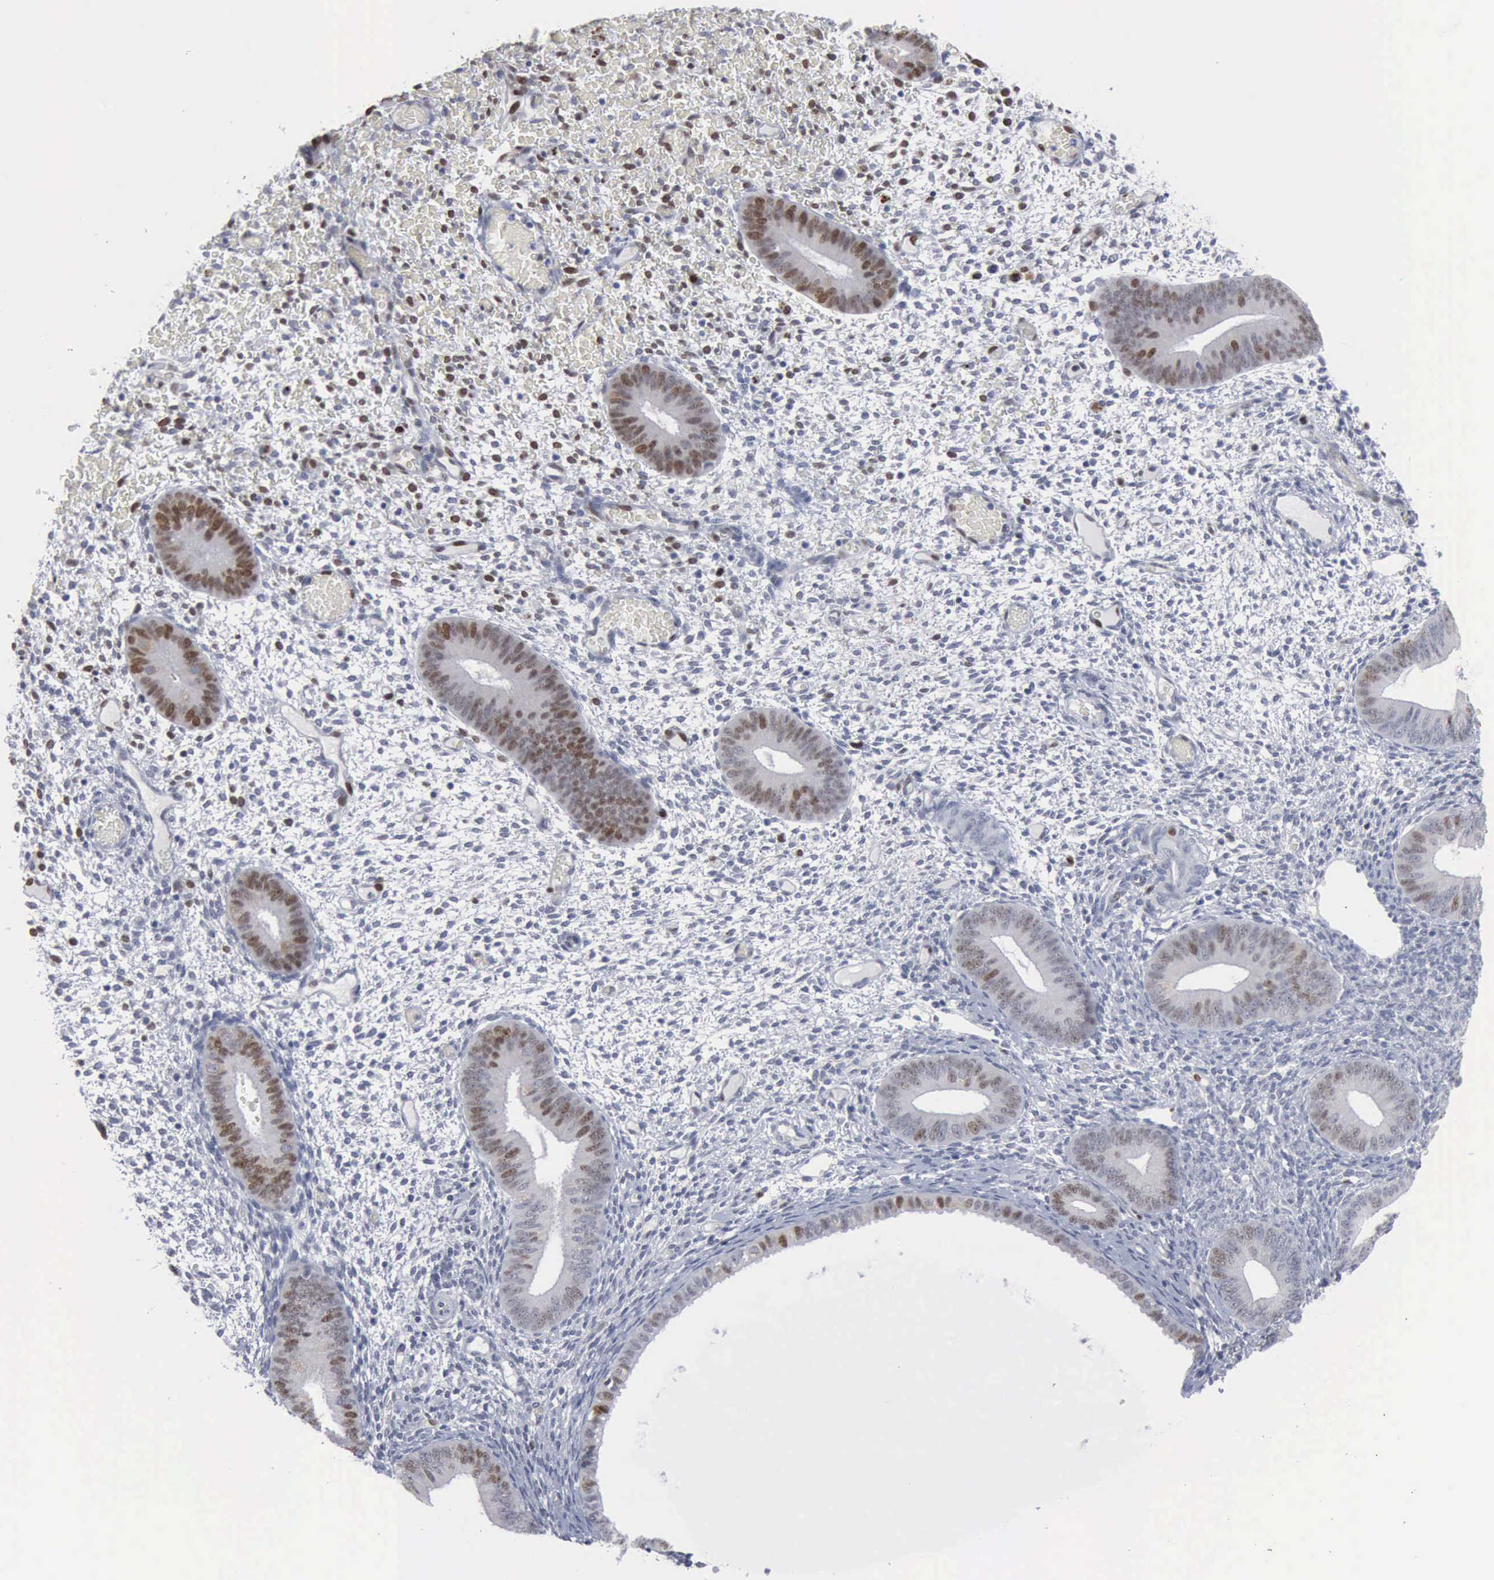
{"staining": {"intensity": "moderate", "quantity": "<25%", "location": "nuclear"}, "tissue": "endometrium", "cell_type": "Cells in endometrial stroma", "image_type": "normal", "snomed": [{"axis": "morphology", "description": "Normal tissue, NOS"}, {"axis": "topography", "description": "Endometrium"}], "caption": "About <25% of cells in endometrial stroma in benign endometrium reveal moderate nuclear protein expression as visualized by brown immunohistochemical staining.", "gene": "MCM5", "patient": {"sex": "female", "age": 42}}